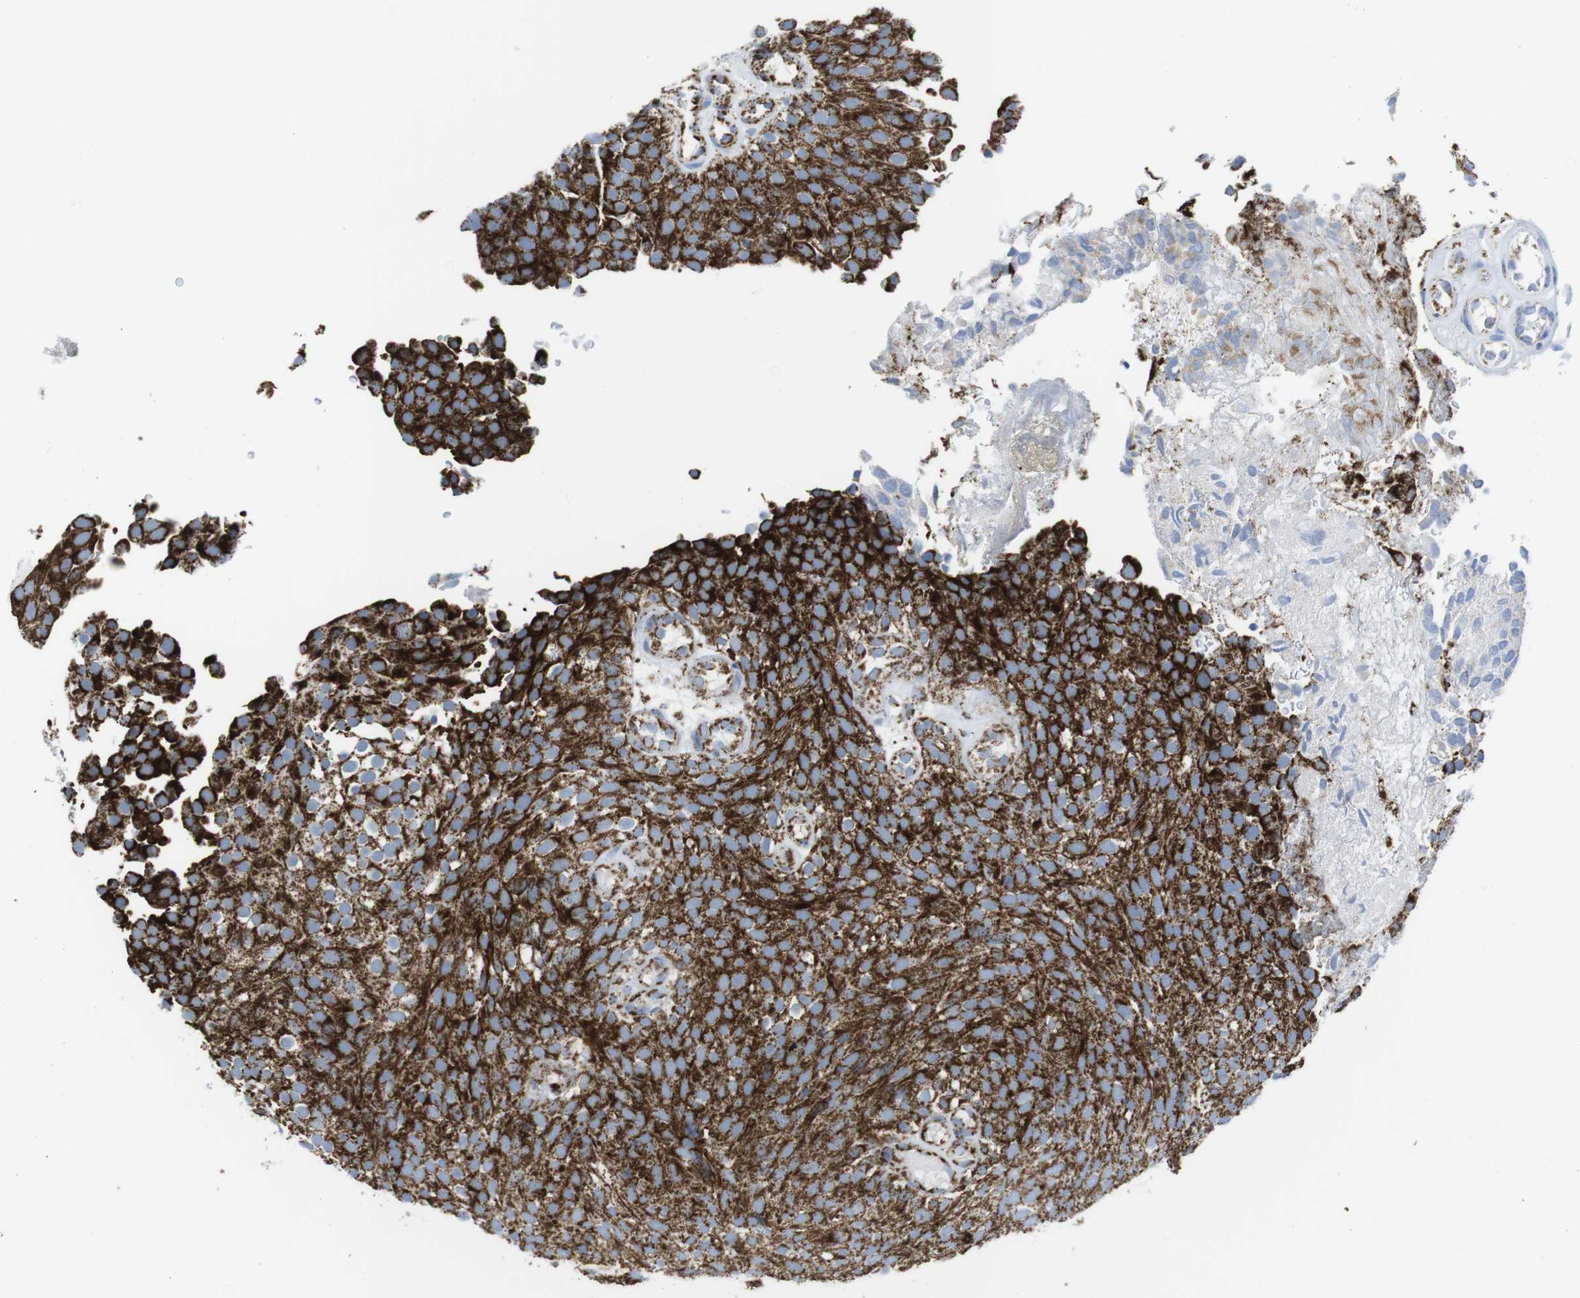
{"staining": {"intensity": "strong", "quantity": ">75%", "location": "cytoplasmic/membranous"}, "tissue": "urothelial cancer", "cell_type": "Tumor cells", "image_type": "cancer", "snomed": [{"axis": "morphology", "description": "Urothelial carcinoma, Low grade"}, {"axis": "topography", "description": "Urinary bladder"}], "caption": "IHC of urothelial cancer reveals high levels of strong cytoplasmic/membranous positivity in about >75% of tumor cells. (brown staining indicates protein expression, while blue staining denotes nuclei).", "gene": "ATP5PO", "patient": {"sex": "male", "age": 78}}